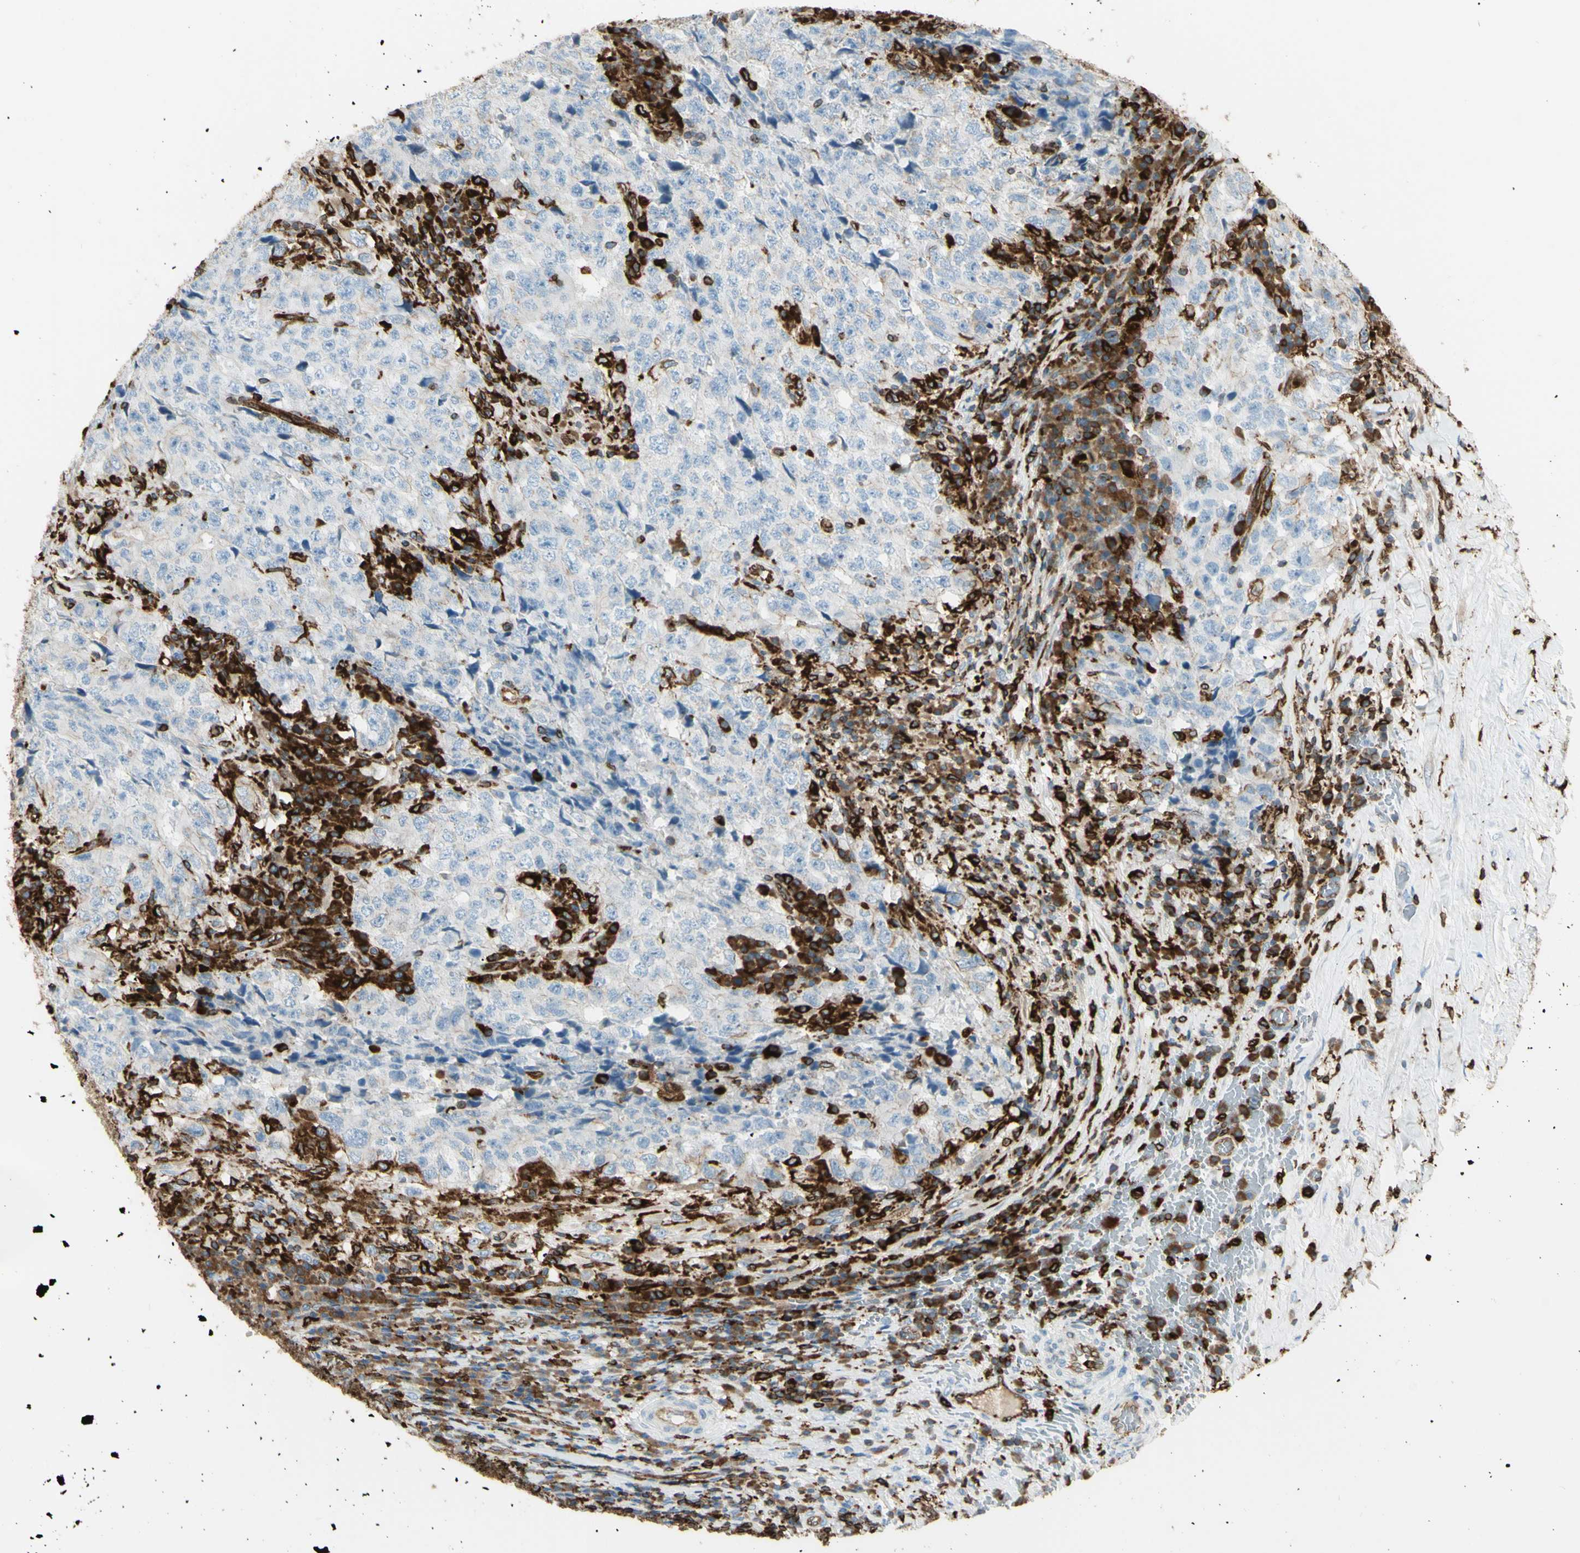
{"staining": {"intensity": "negative", "quantity": "none", "location": "none"}, "tissue": "testis cancer", "cell_type": "Tumor cells", "image_type": "cancer", "snomed": [{"axis": "morphology", "description": "Necrosis, NOS"}, {"axis": "morphology", "description": "Carcinoma, Embryonal, NOS"}, {"axis": "topography", "description": "Testis"}], "caption": "There is no significant positivity in tumor cells of testis cancer (embryonal carcinoma).", "gene": "CD74", "patient": {"sex": "male", "age": 19}}